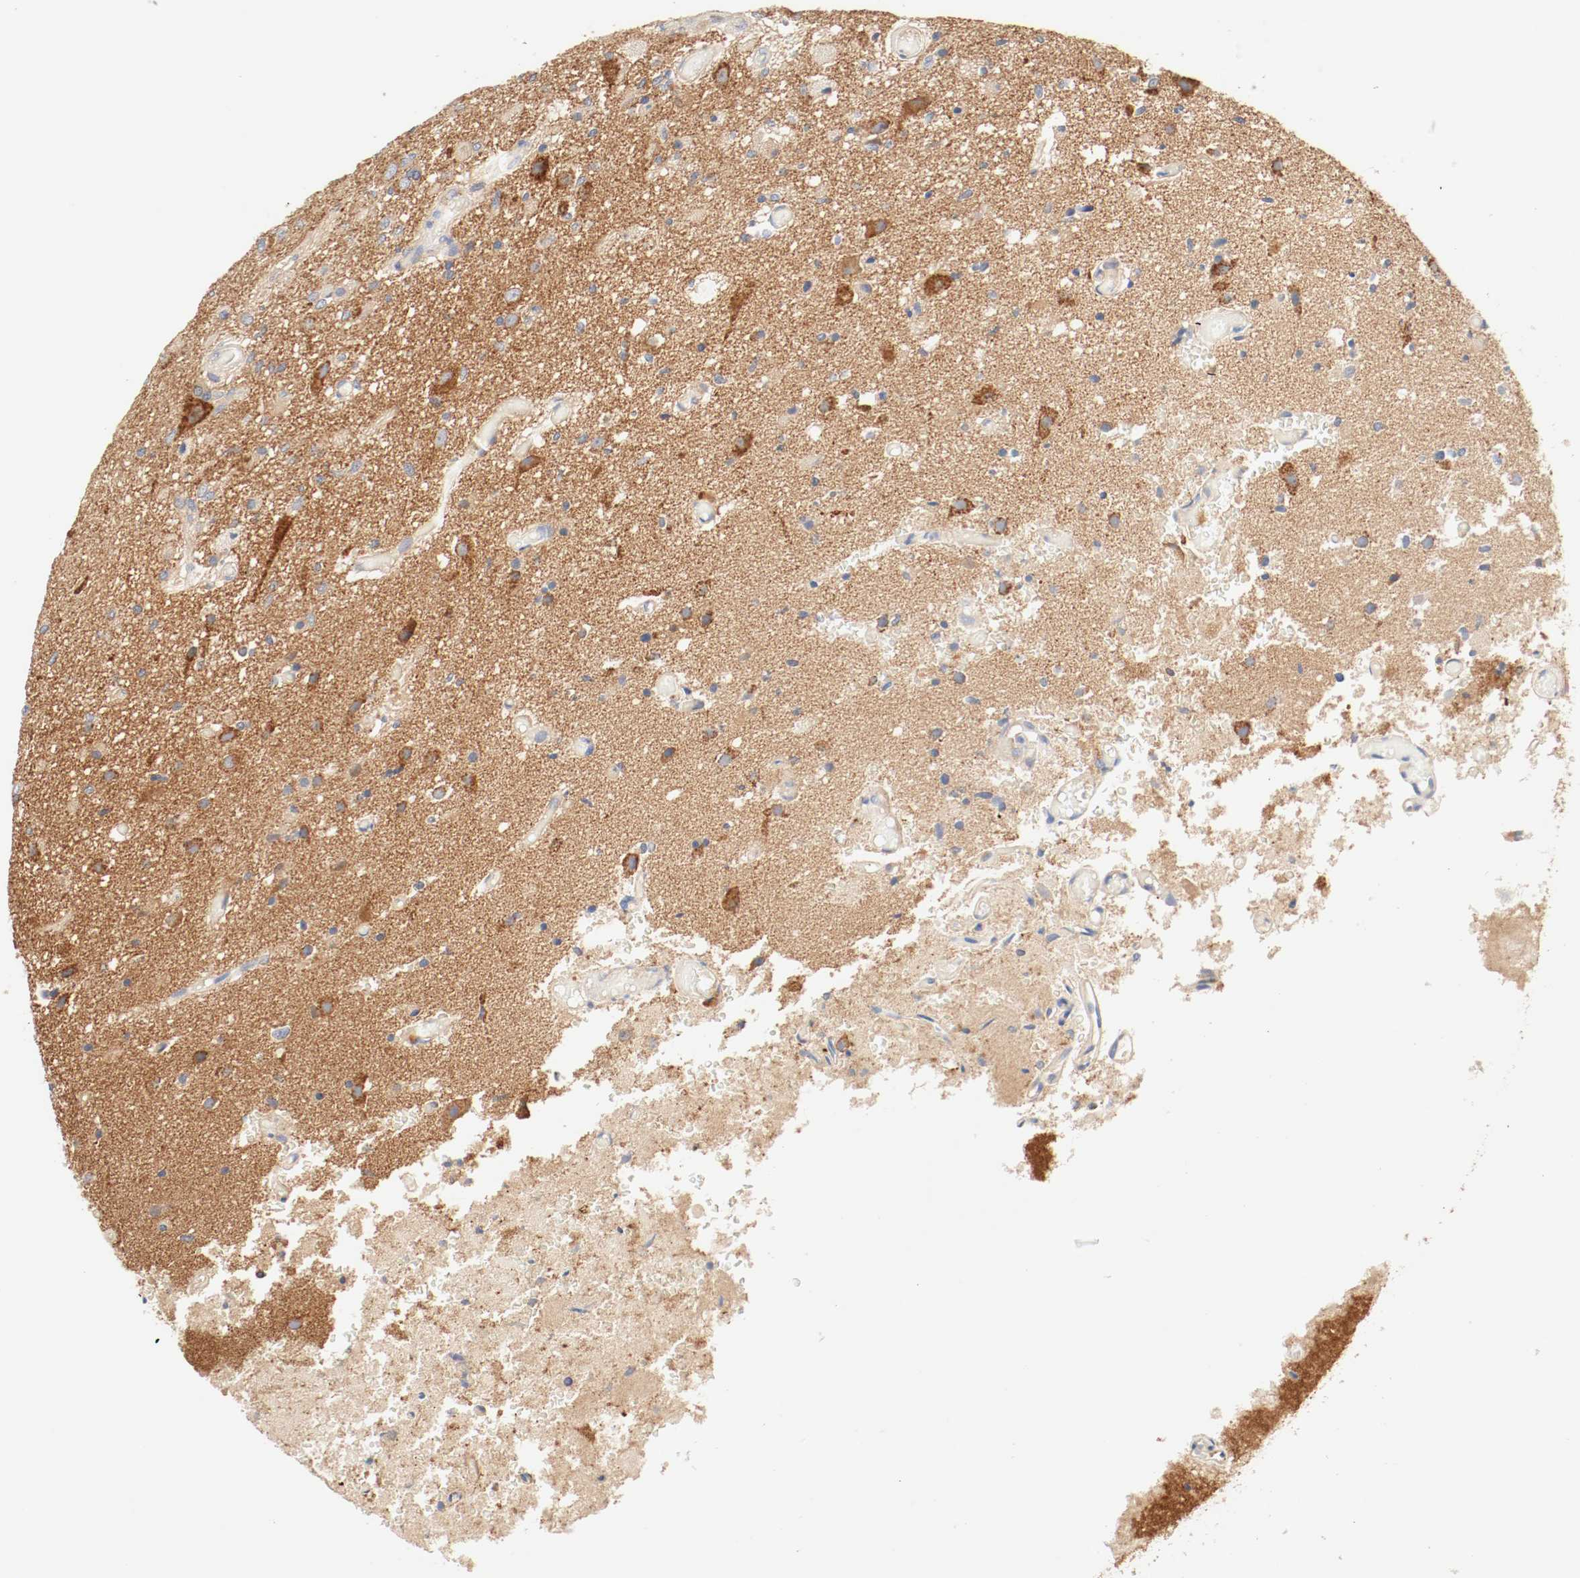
{"staining": {"intensity": "strong", "quantity": ">75%", "location": "cytoplasmic/membranous"}, "tissue": "glioma", "cell_type": "Tumor cells", "image_type": "cancer", "snomed": [{"axis": "morphology", "description": "Normal tissue, NOS"}, {"axis": "morphology", "description": "Glioma, malignant, High grade"}, {"axis": "topography", "description": "Cerebral cortex"}], "caption": "Protein expression analysis of human high-grade glioma (malignant) reveals strong cytoplasmic/membranous staining in about >75% of tumor cells.", "gene": "GIT1", "patient": {"sex": "male", "age": 77}}